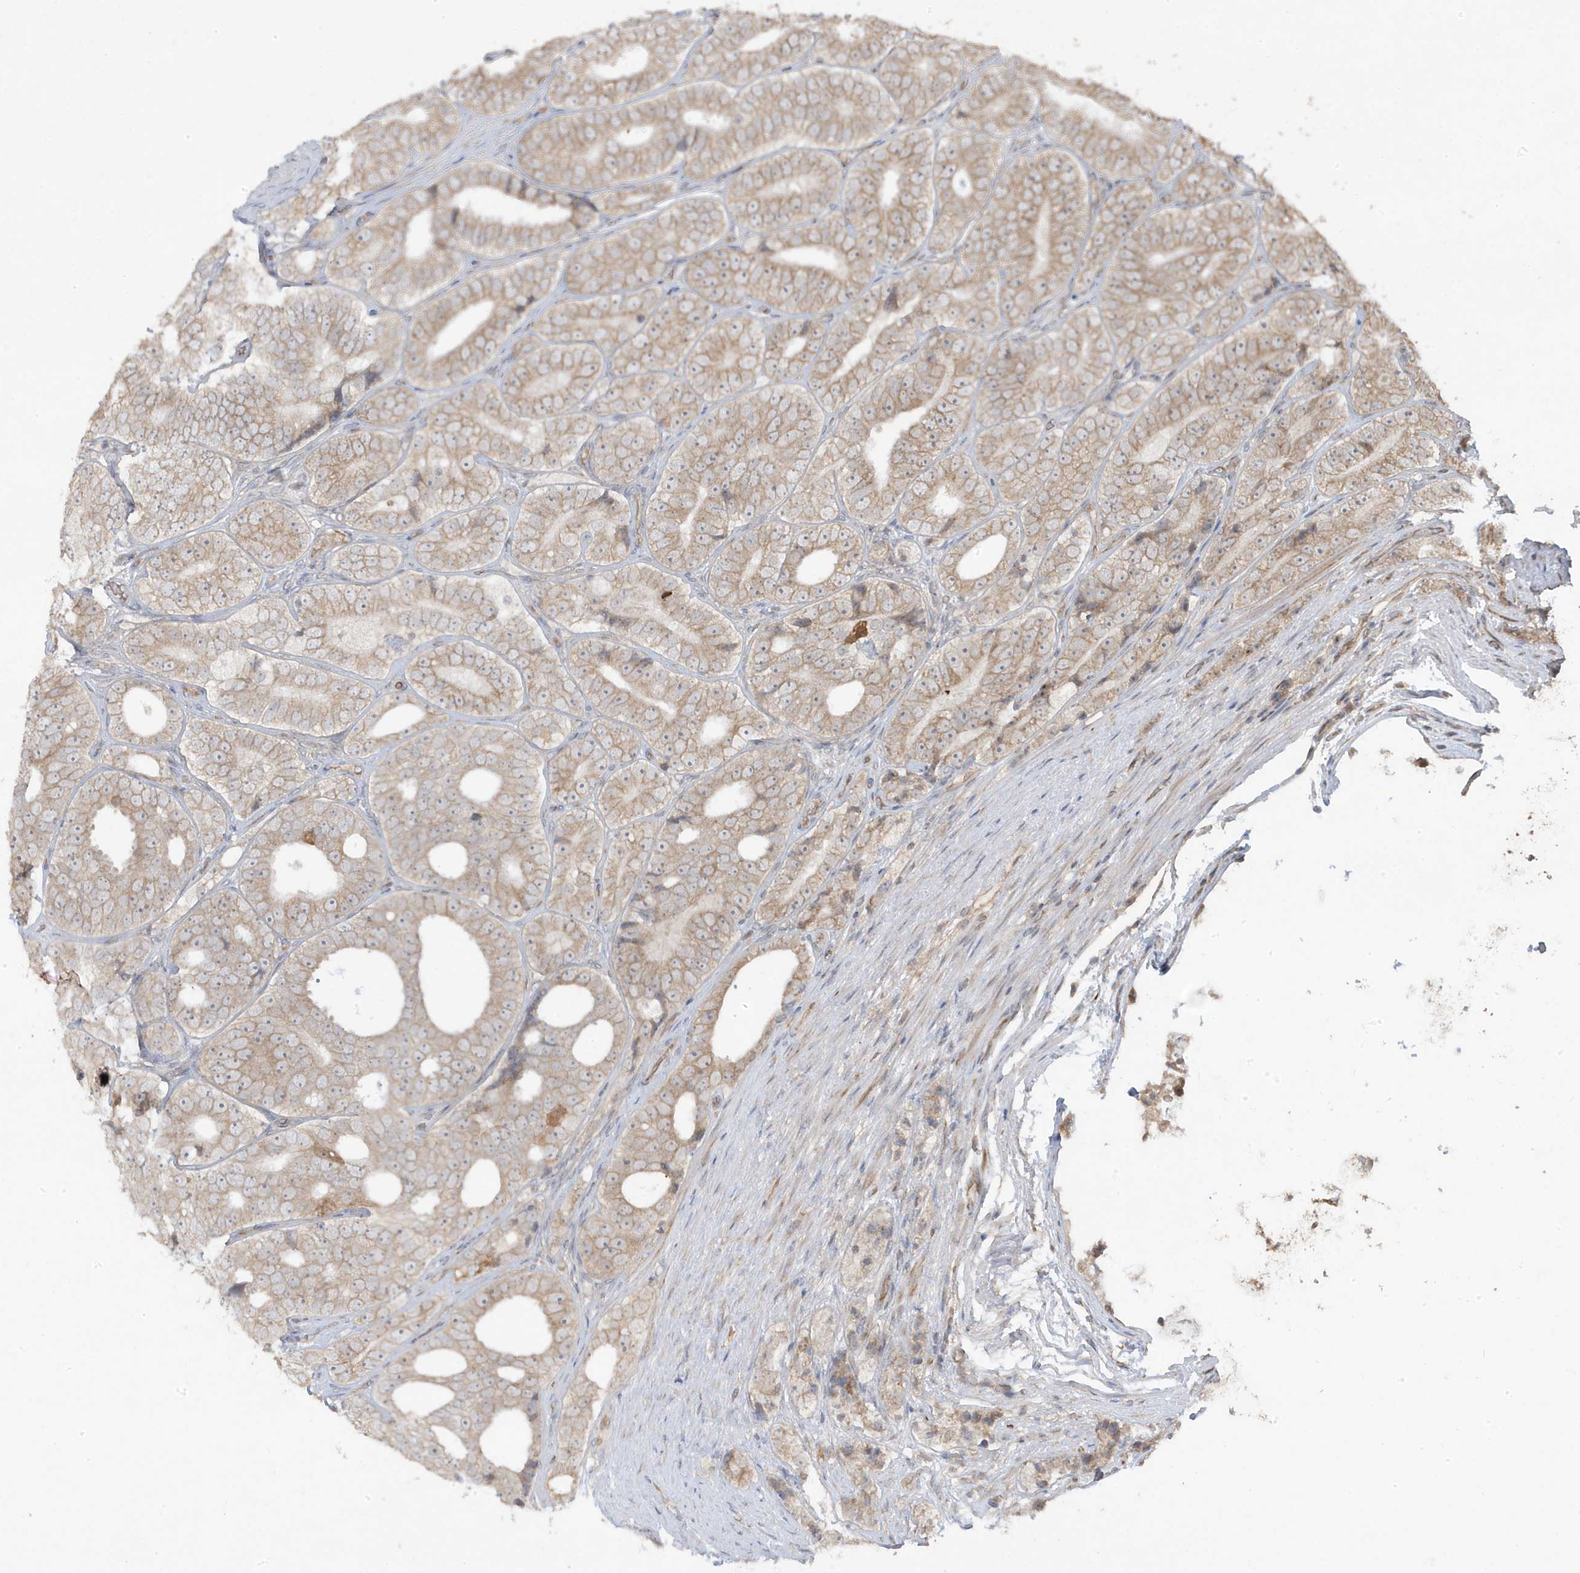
{"staining": {"intensity": "weak", "quantity": ">75%", "location": "cytoplasmic/membranous"}, "tissue": "prostate cancer", "cell_type": "Tumor cells", "image_type": "cancer", "snomed": [{"axis": "morphology", "description": "Adenocarcinoma, High grade"}, {"axis": "topography", "description": "Prostate"}], "caption": "IHC histopathology image of prostate high-grade adenocarcinoma stained for a protein (brown), which demonstrates low levels of weak cytoplasmic/membranous staining in about >75% of tumor cells.", "gene": "DNAJC12", "patient": {"sex": "male", "age": 56}}